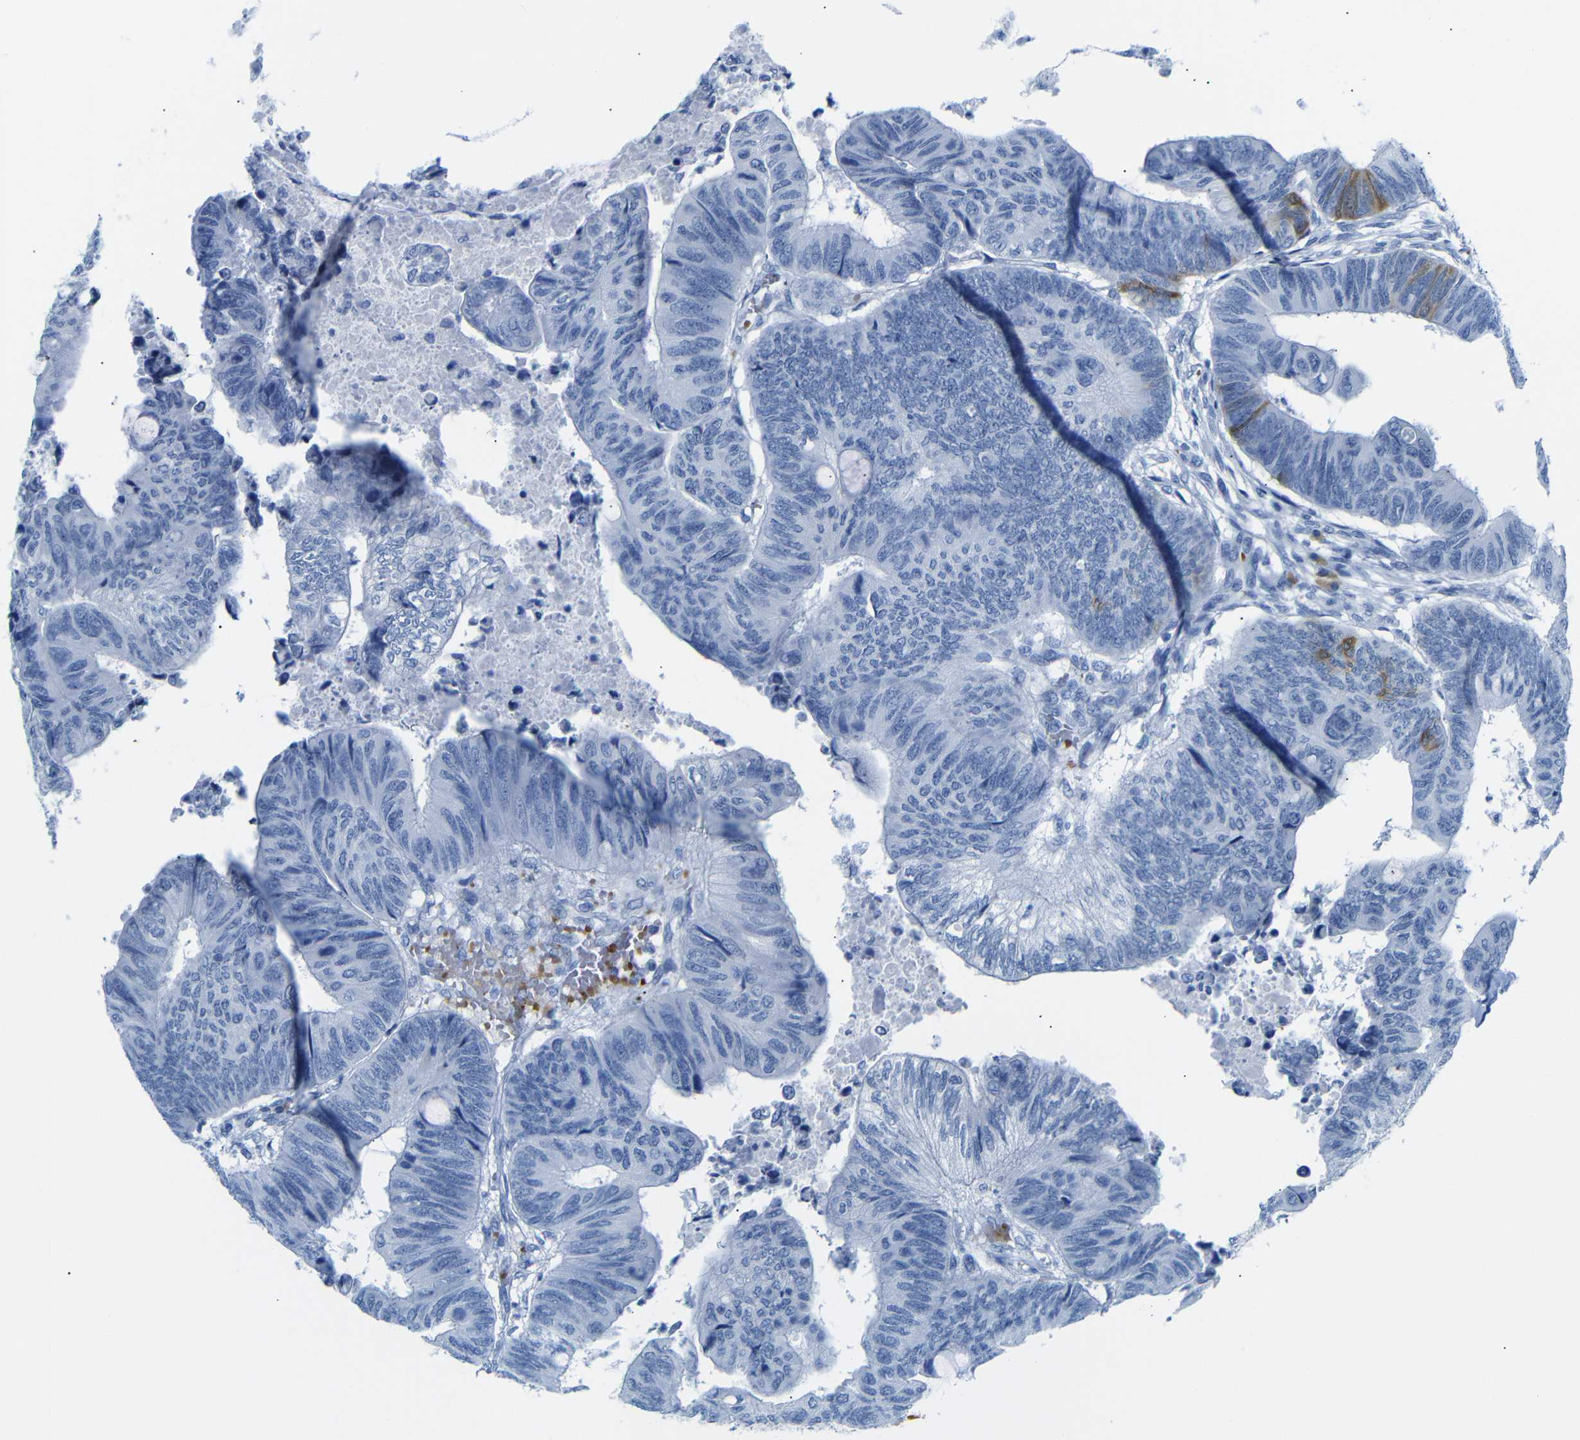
{"staining": {"intensity": "negative", "quantity": "none", "location": "none"}, "tissue": "colorectal cancer", "cell_type": "Tumor cells", "image_type": "cancer", "snomed": [{"axis": "morphology", "description": "Normal tissue, NOS"}, {"axis": "morphology", "description": "Adenocarcinoma, NOS"}, {"axis": "topography", "description": "Rectum"}, {"axis": "topography", "description": "Peripheral nerve tissue"}], "caption": "The IHC image has no significant positivity in tumor cells of adenocarcinoma (colorectal) tissue.", "gene": "ERVMER34-1", "patient": {"sex": "male", "age": 92}}